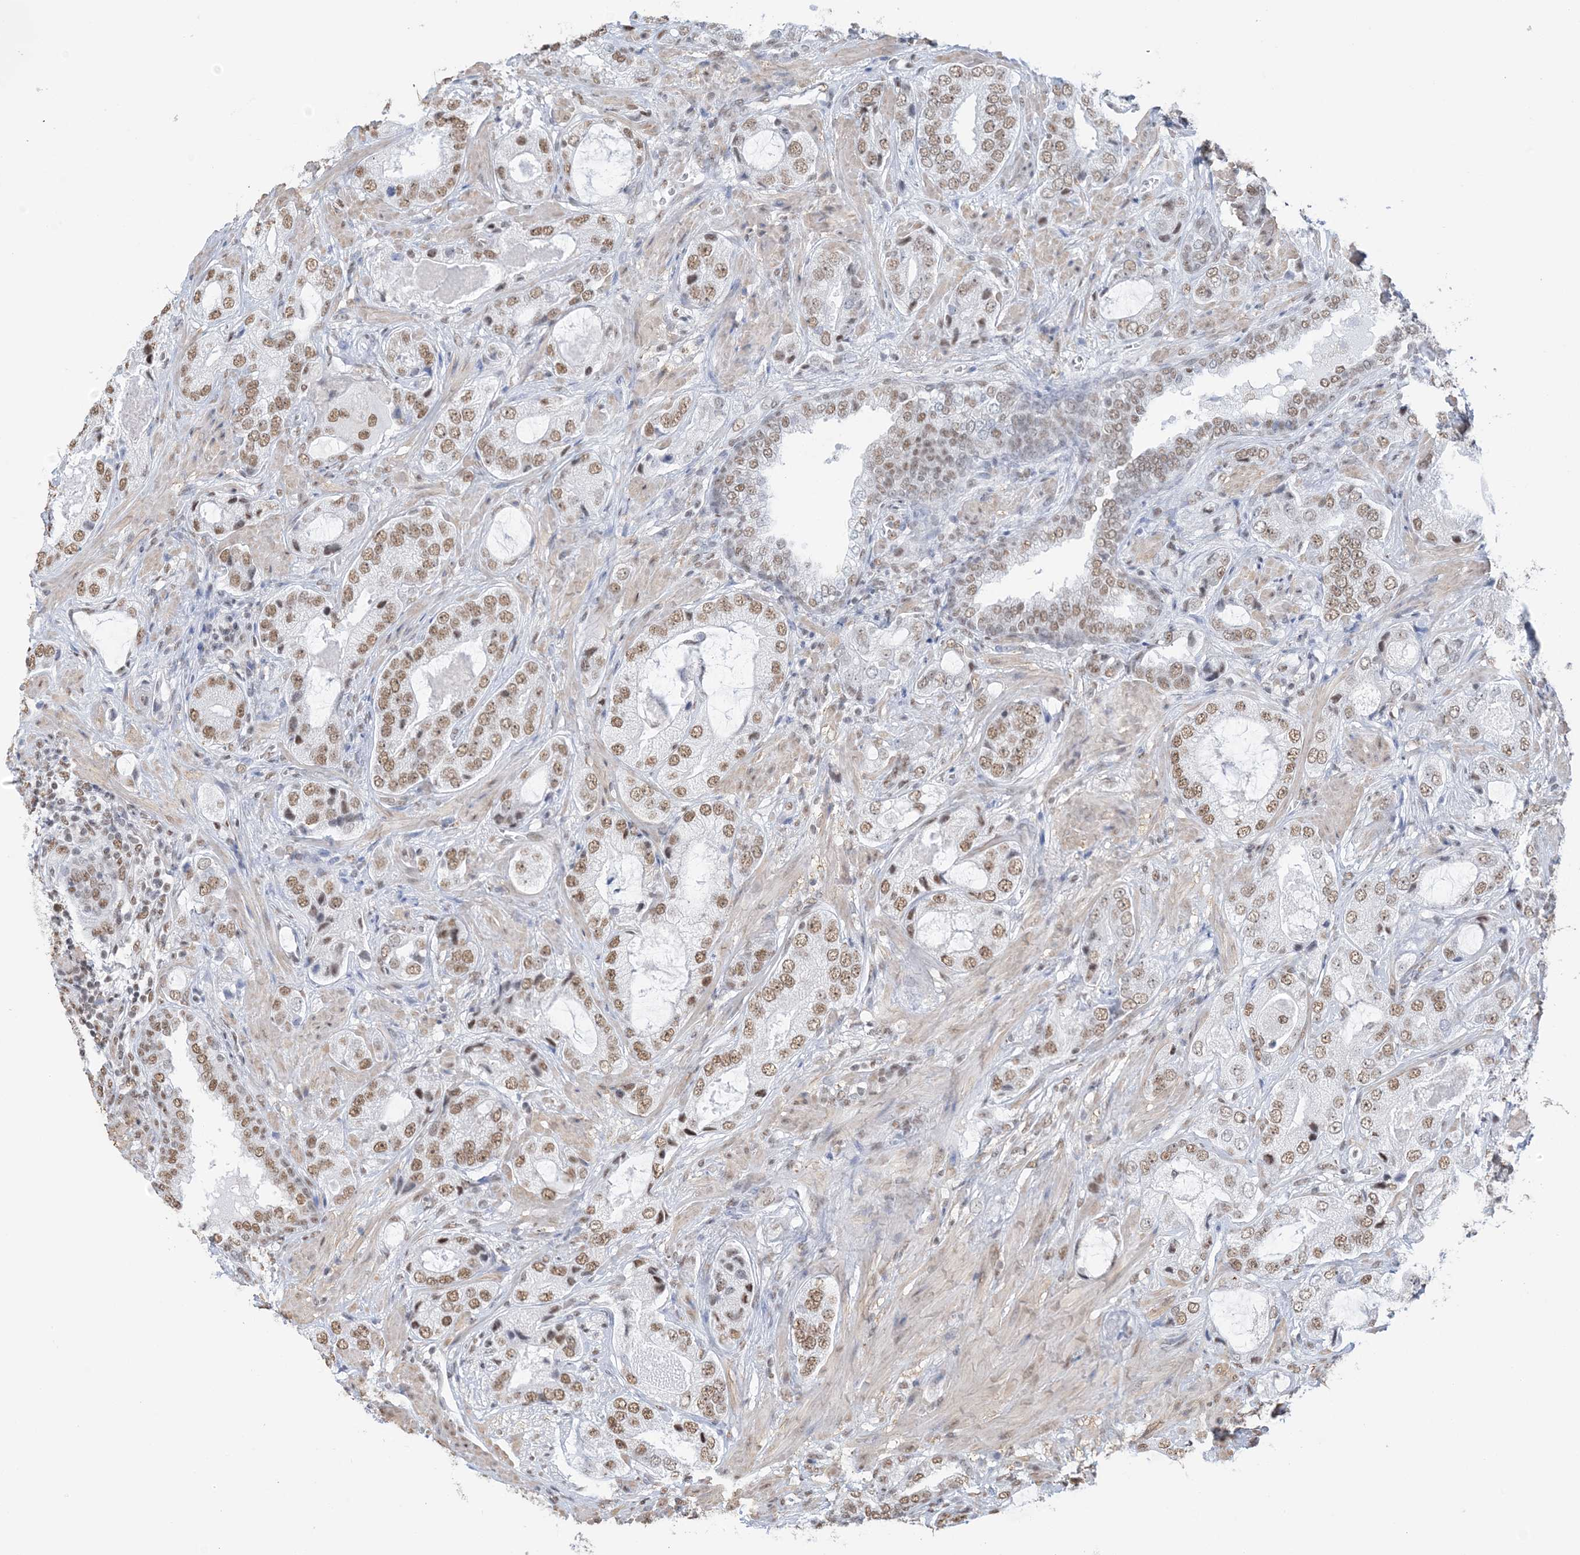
{"staining": {"intensity": "moderate", "quantity": ">75%", "location": "nuclear"}, "tissue": "prostate cancer", "cell_type": "Tumor cells", "image_type": "cancer", "snomed": [{"axis": "morphology", "description": "Normal tissue, NOS"}, {"axis": "morphology", "description": "Adenocarcinoma, High grade"}, {"axis": "topography", "description": "Prostate"}, {"axis": "topography", "description": "Peripheral nerve tissue"}], "caption": "High-grade adenocarcinoma (prostate) was stained to show a protein in brown. There is medium levels of moderate nuclear positivity in about >75% of tumor cells.", "gene": "ZNF792", "patient": {"sex": "male", "age": 59}}